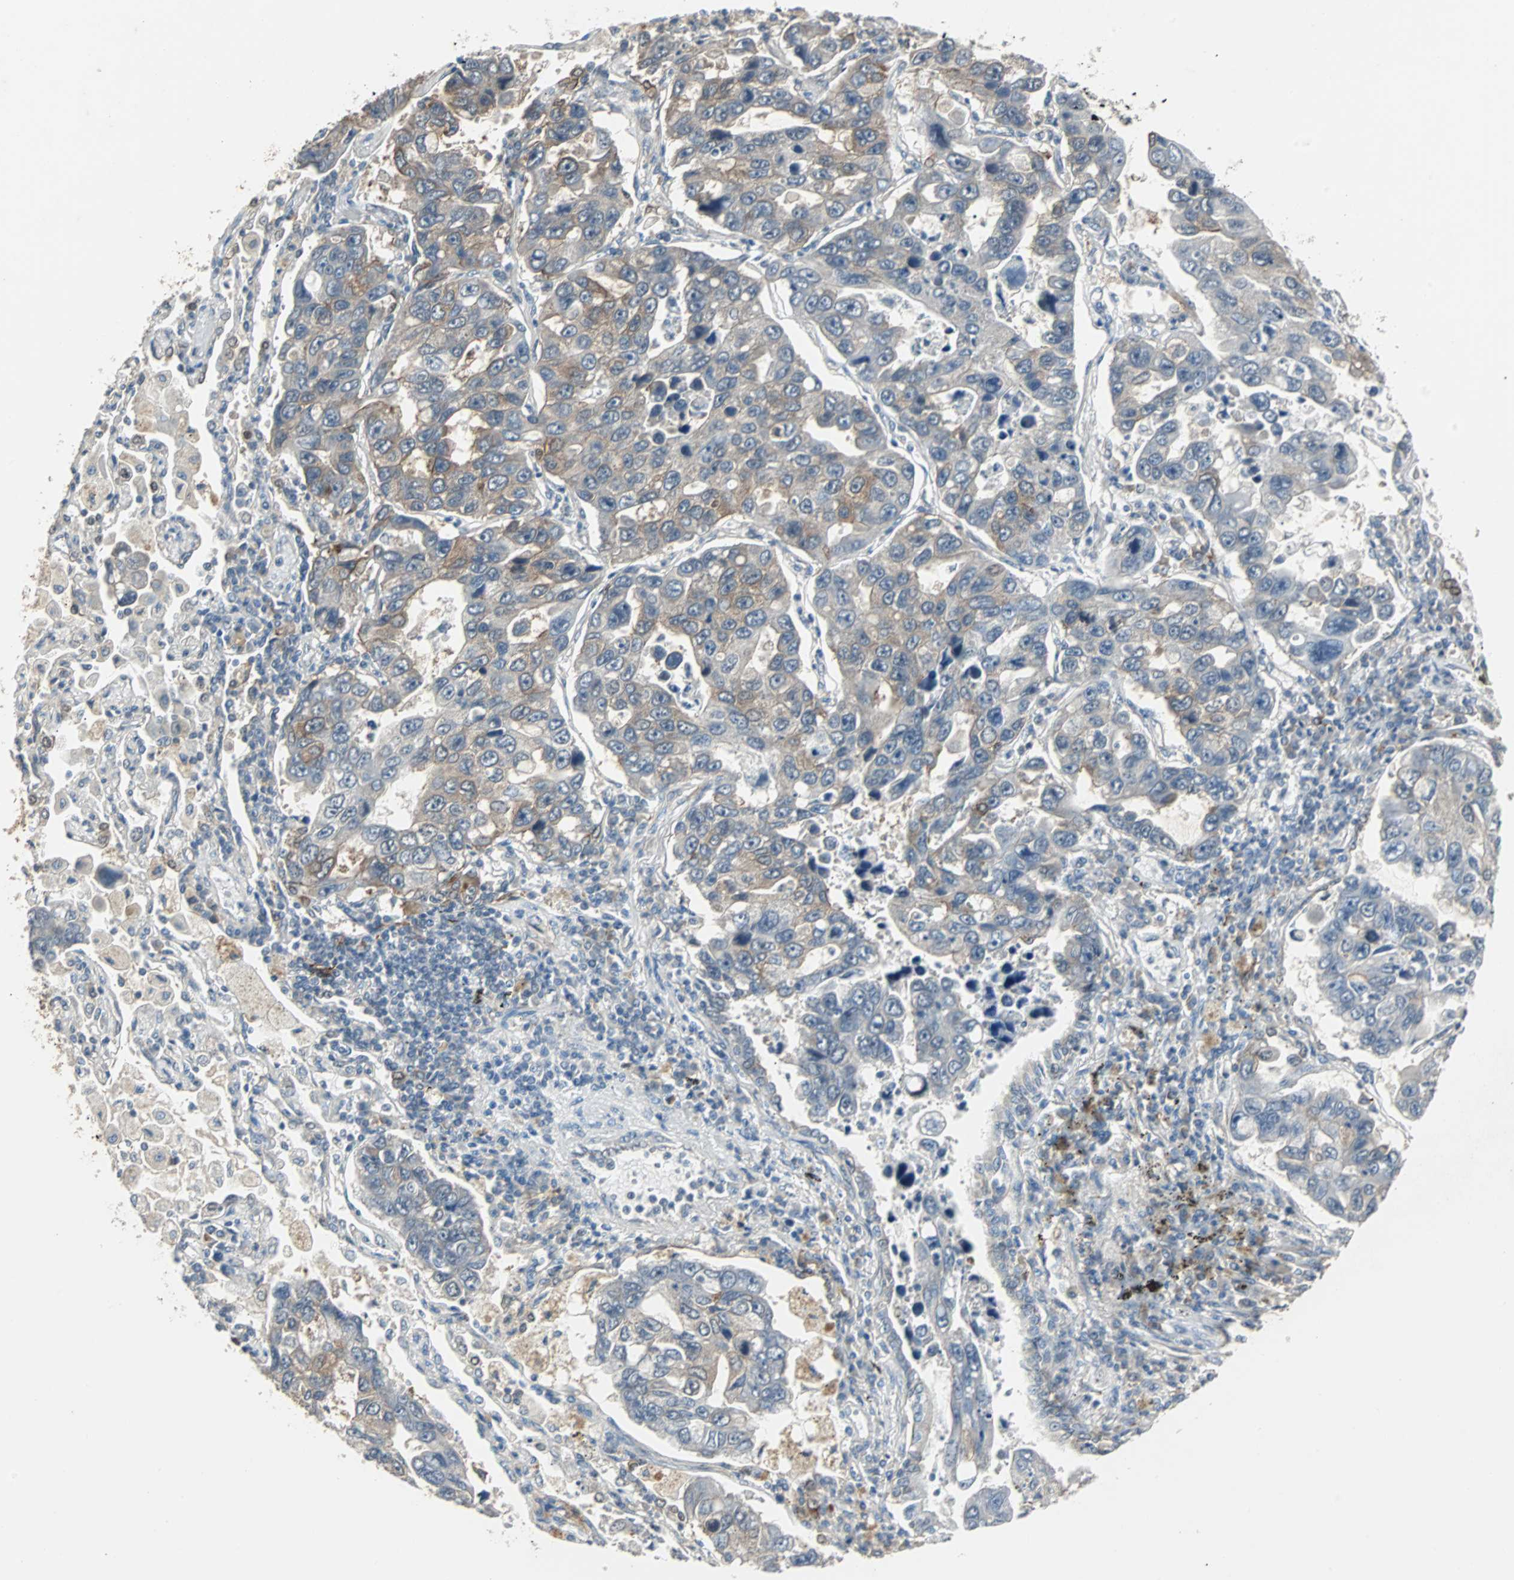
{"staining": {"intensity": "weak", "quantity": ">75%", "location": "cytoplasmic/membranous"}, "tissue": "lung cancer", "cell_type": "Tumor cells", "image_type": "cancer", "snomed": [{"axis": "morphology", "description": "Adenocarcinoma, NOS"}, {"axis": "topography", "description": "Lung"}], "caption": "Adenocarcinoma (lung) stained with immunohistochemistry reveals weak cytoplasmic/membranous positivity in about >75% of tumor cells. The staining was performed using DAB, with brown indicating positive protein expression. Nuclei are stained blue with hematoxylin.", "gene": "CMC2", "patient": {"sex": "male", "age": 64}}